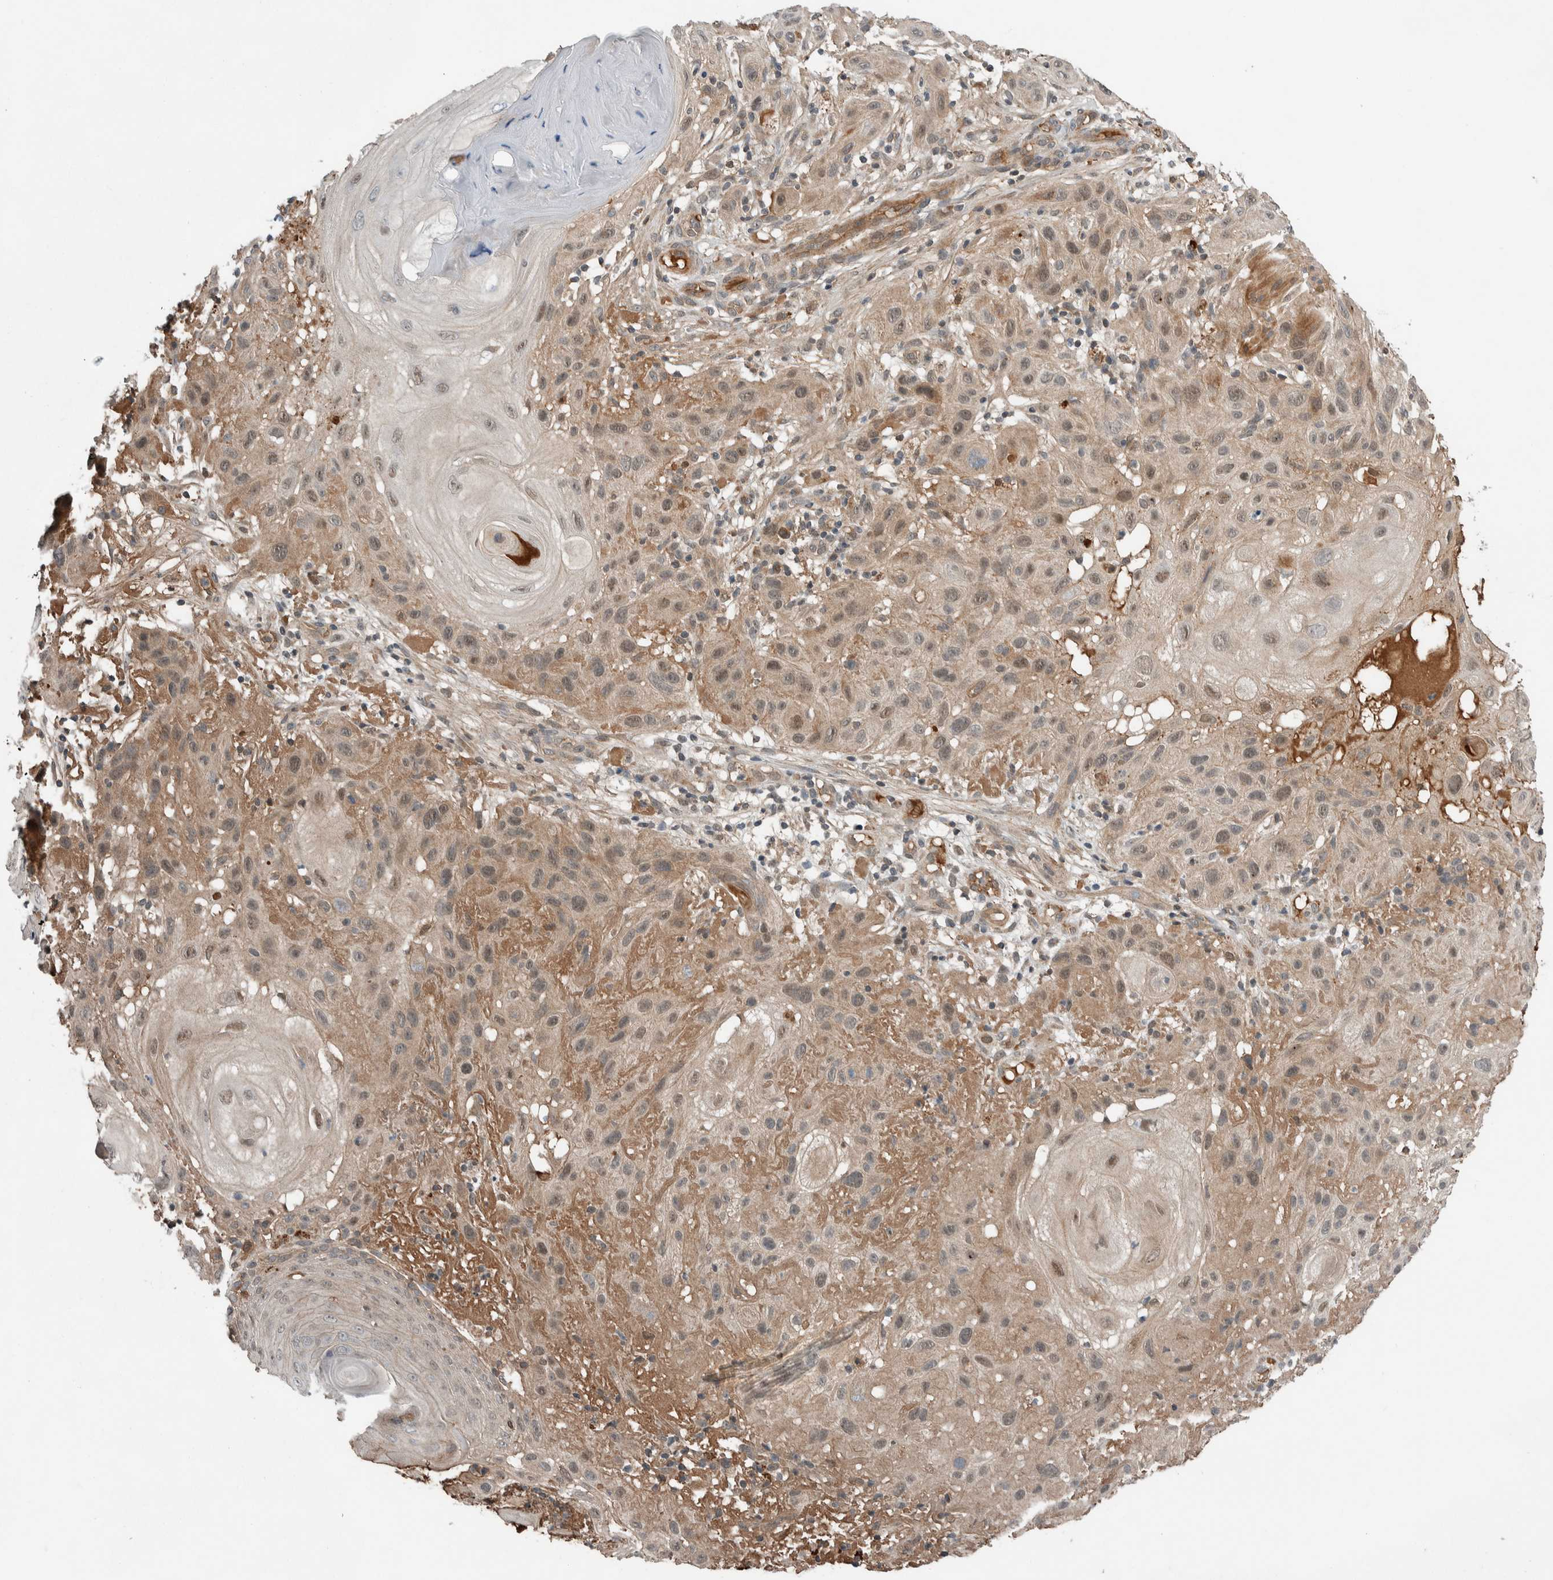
{"staining": {"intensity": "weak", "quantity": ">75%", "location": "cytoplasmic/membranous"}, "tissue": "skin cancer", "cell_type": "Tumor cells", "image_type": "cancer", "snomed": [{"axis": "morphology", "description": "Squamous cell carcinoma, NOS"}, {"axis": "topography", "description": "Skin"}], "caption": "Immunohistochemical staining of squamous cell carcinoma (skin) reveals low levels of weak cytoplasmic/membranous staining in about >75% of tumor cells.", "gene": "ARMC7", "patient": {"sex": "female", "age": 96}}